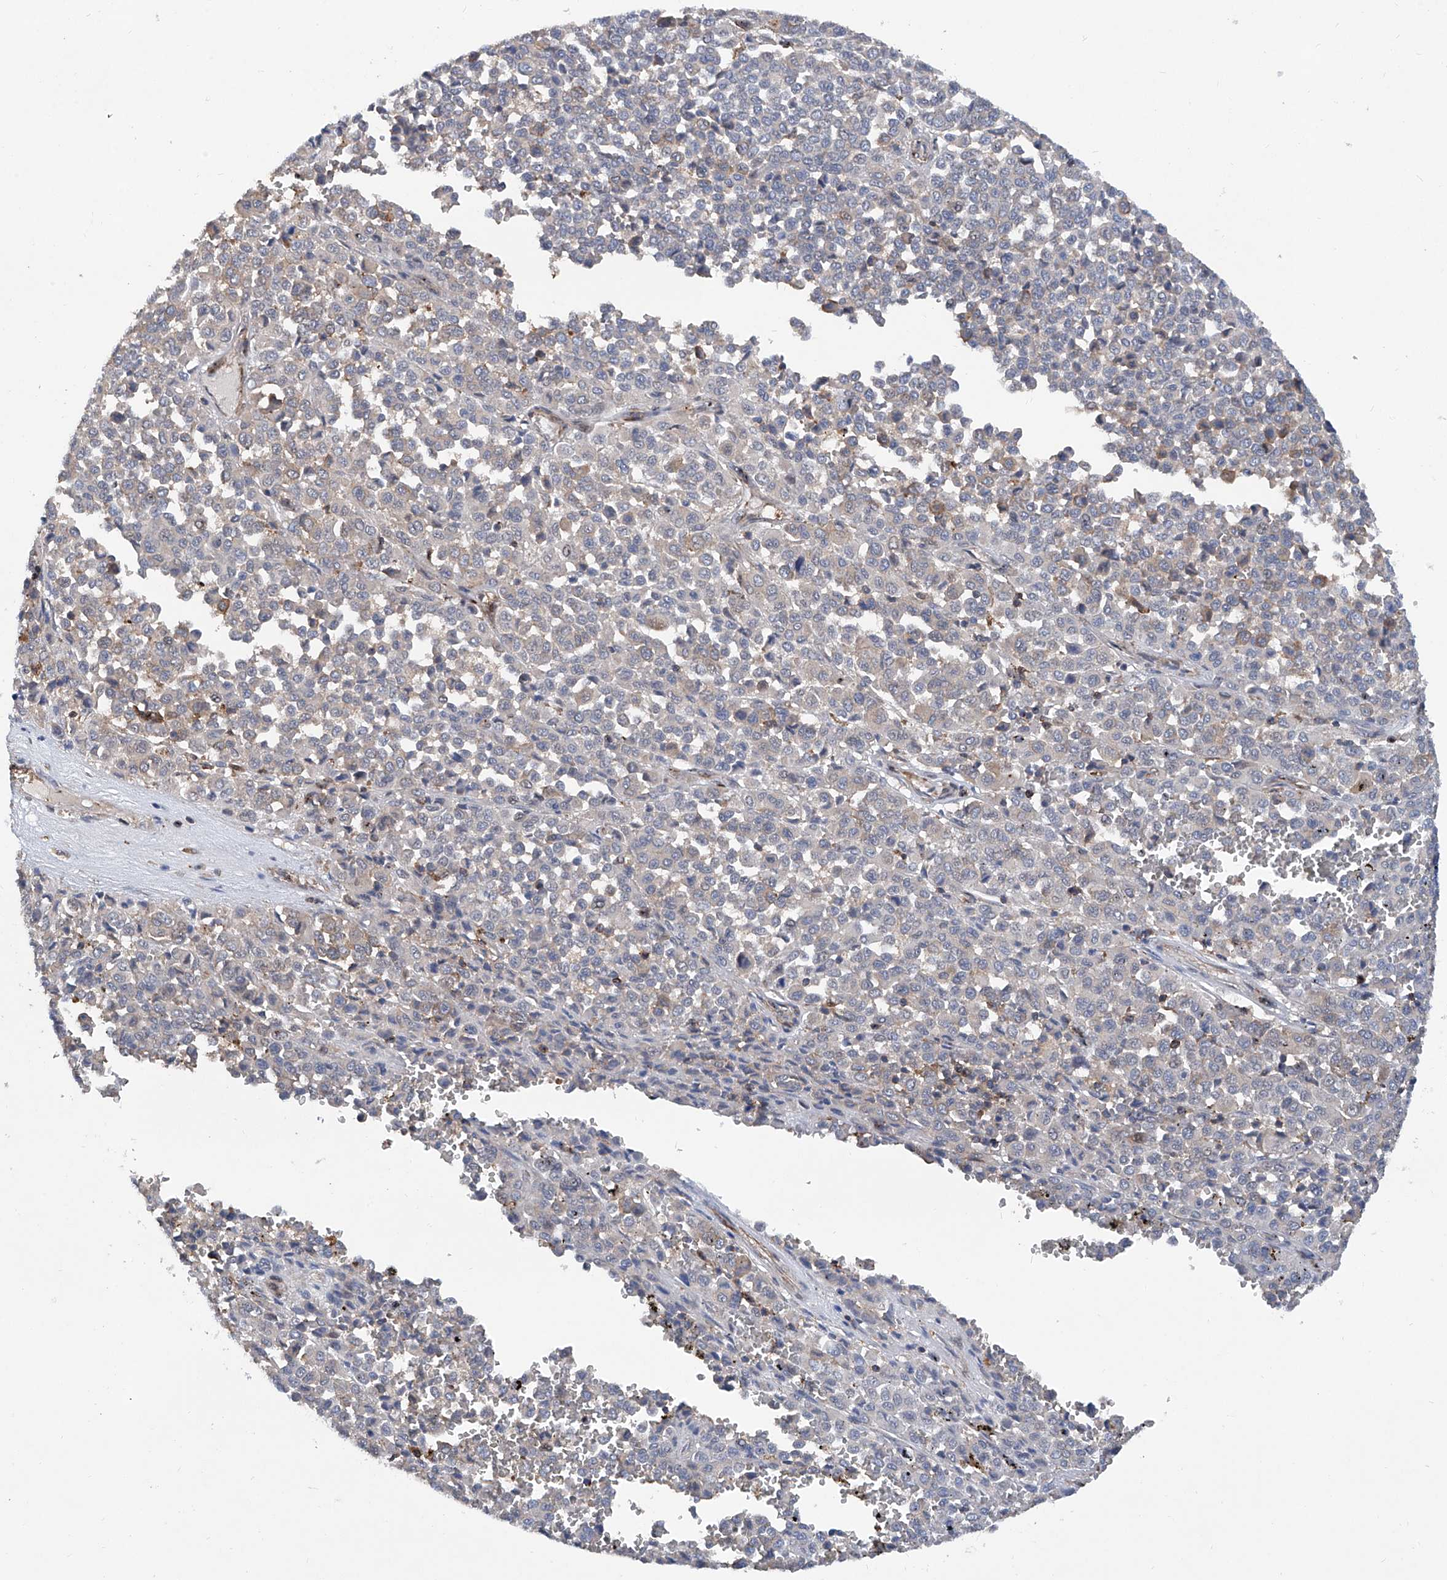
{"staining": {"intensity": "negative", "quantity": "none", "location": "none"}, "tissue": "melanoma", "cell_type": "Tumor cells", "image_type": "cancer", "snomed": [{"axis": "morphology", "description": "Malignant melanoma, Metastatic site"}, {"axis": "topography", "description": "Pancreas"}], "caption": "Immunohistochemistry histopathology image of neoplastic tissue: malignant melanoma (metastatic site) stained with DAB (3,3'-diaminobenzidine) exhibits no significant protein staining in tumor cells.", "gene": "NT5C3A", "patient": {"sex": "female", "age": 30}}